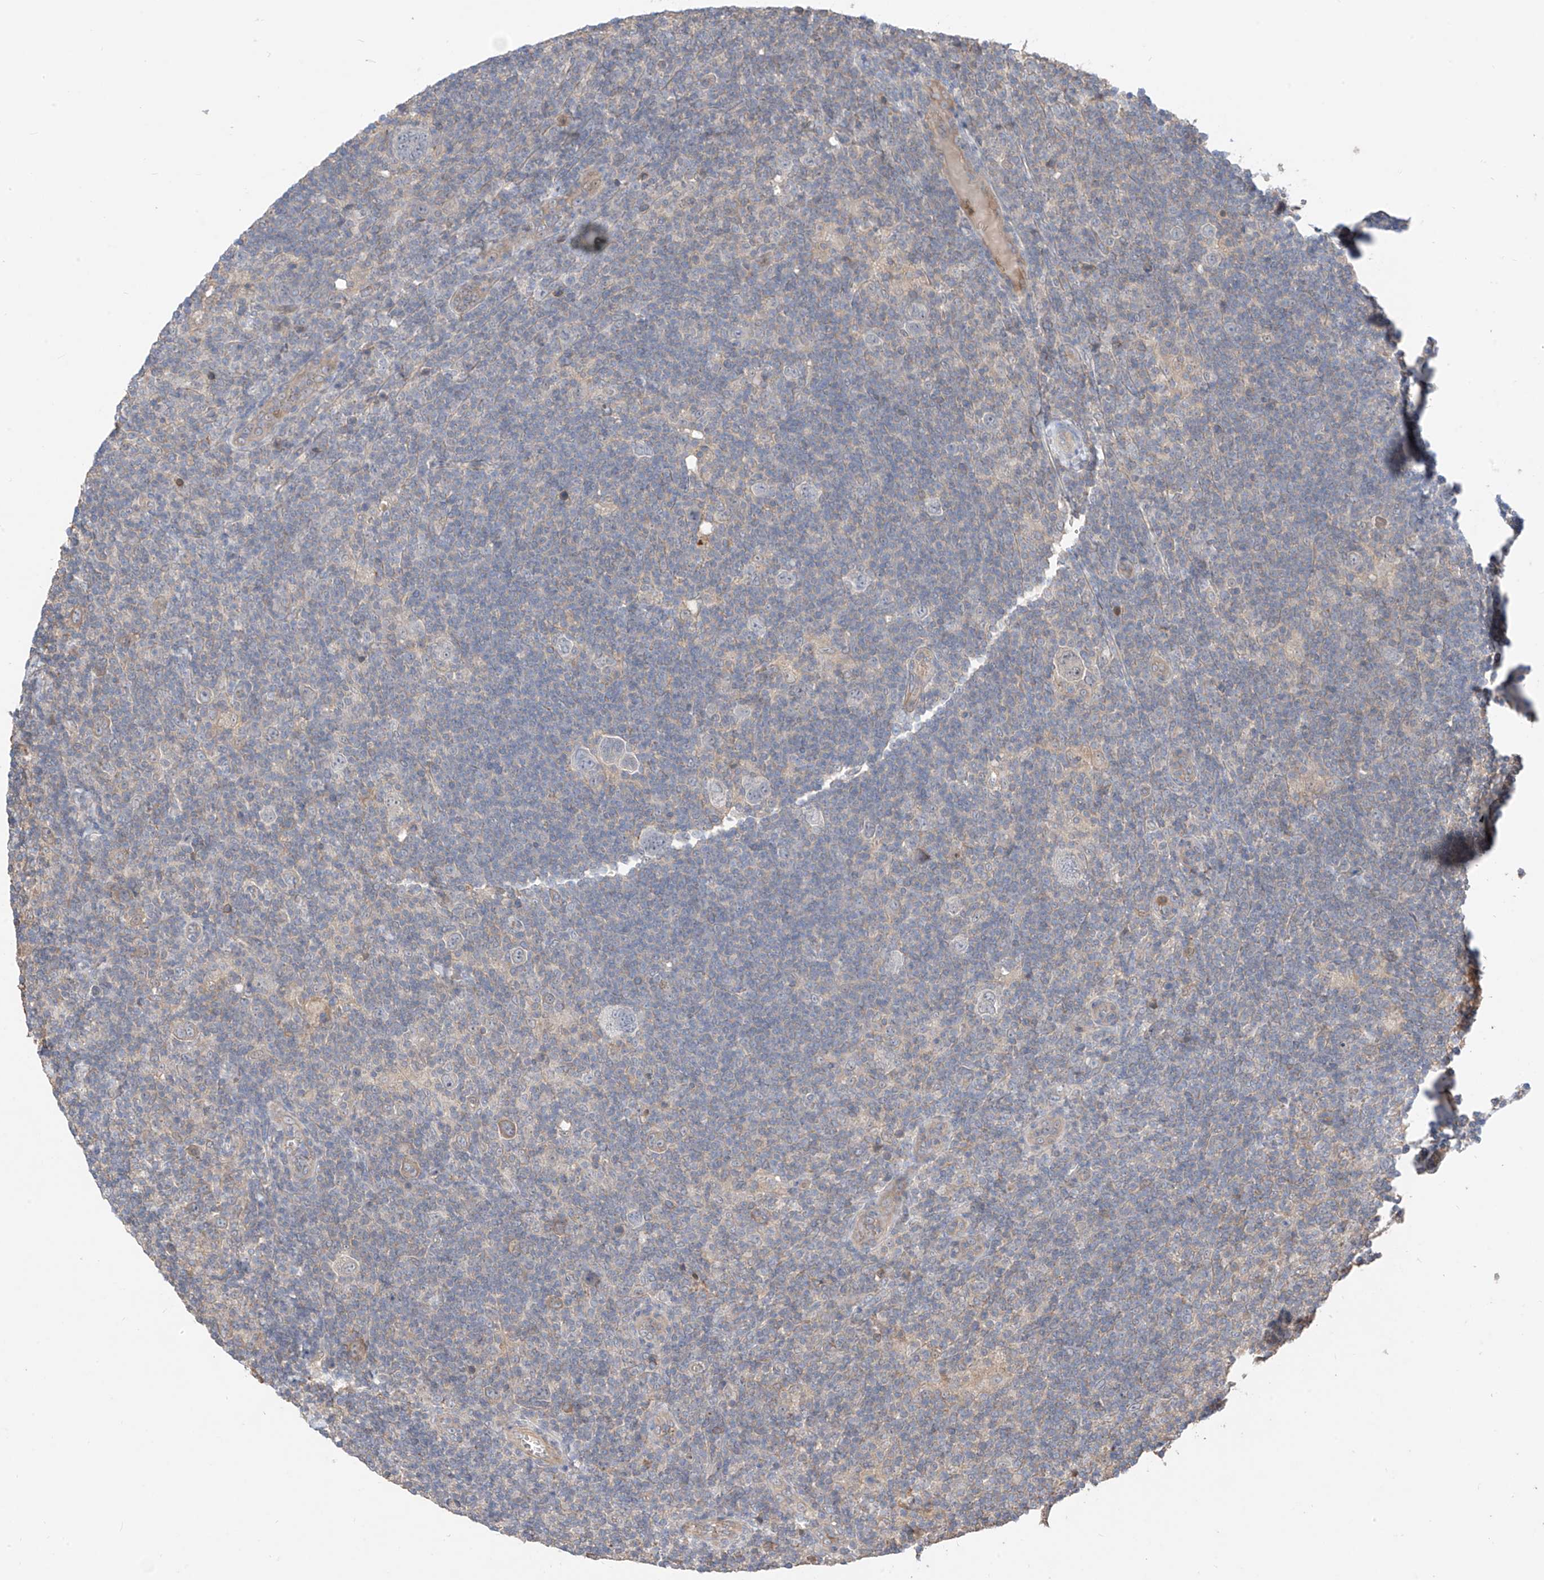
{"staining": {"intensity": "negative", "quantity": "none", "location": "none"}, "tissue": "lymphoma", "cell_type": "Tumor cells", "image_type": "cancer", "snomed": [{"axis": "morphology", "description": "Hodgkin's disease, NOS"}, {"axis": "topography", "description": "Lymph node"}], "caption": "IHC photomicrograph of human Hodgkin's disease stained for a protein (brown), which exhibits no expression in tumor cells.", "gene": "CACNA2D4", "patient": {"sex": "female", "age": 57}}